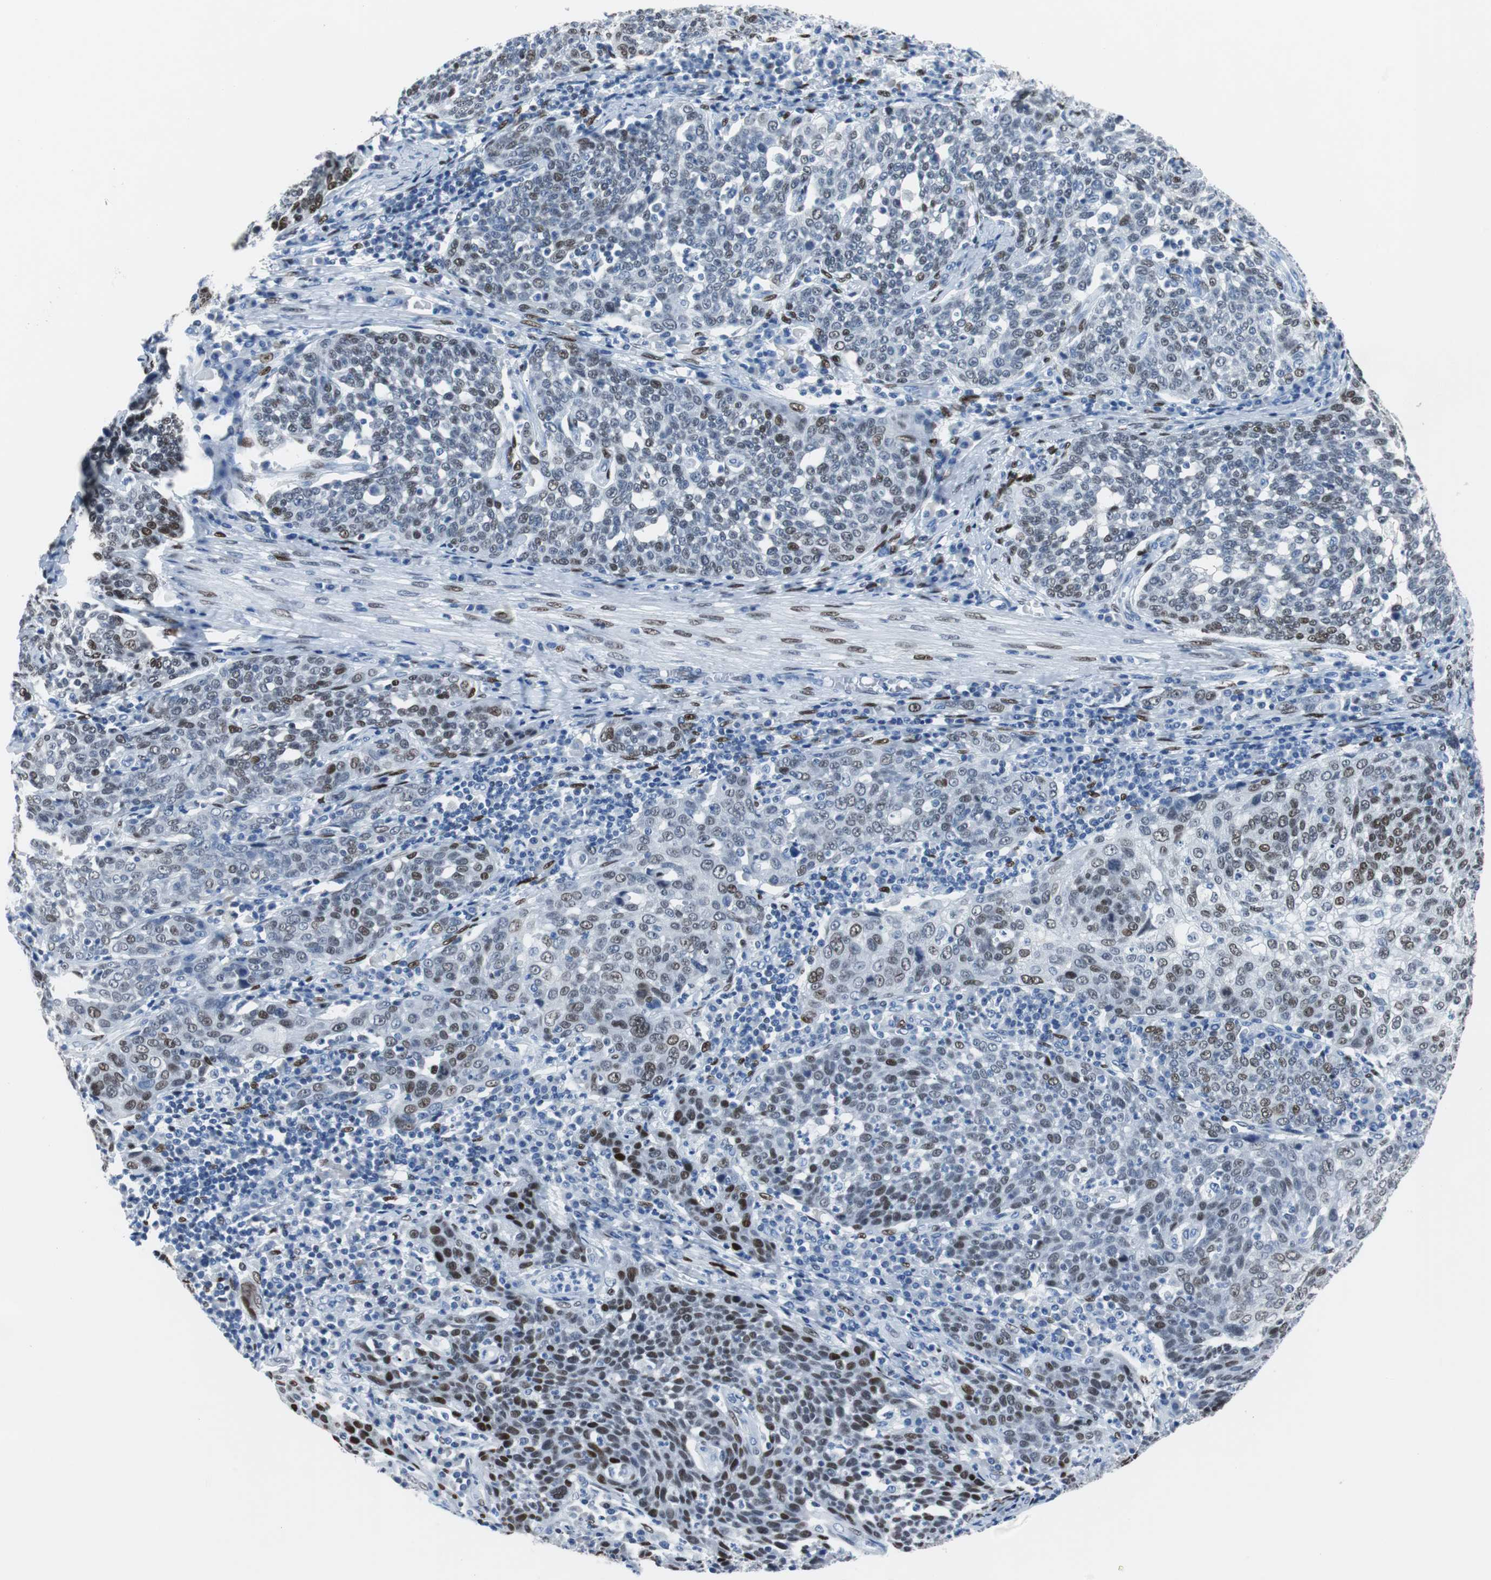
{"staining": {"intensity": "moderate", "quantity": "25%-75%", "location": "nuclear"}, "tissue": "cervical cancer", "cell_type": "Tumor cells", "image_type": "cancer", "snomed": [{"axis": "morphology", "description": "Squamous cell carcinoma, NOS"}, {"axis": "topography", "description": "Cervix"}], "caption": "Moderate nuclear protein staining is identified in about 25%-75% of tumor cells in squamous cell carcinoma (cervical).", "gene": "JUN", "patient": {"sex": "female", "age": 34}}